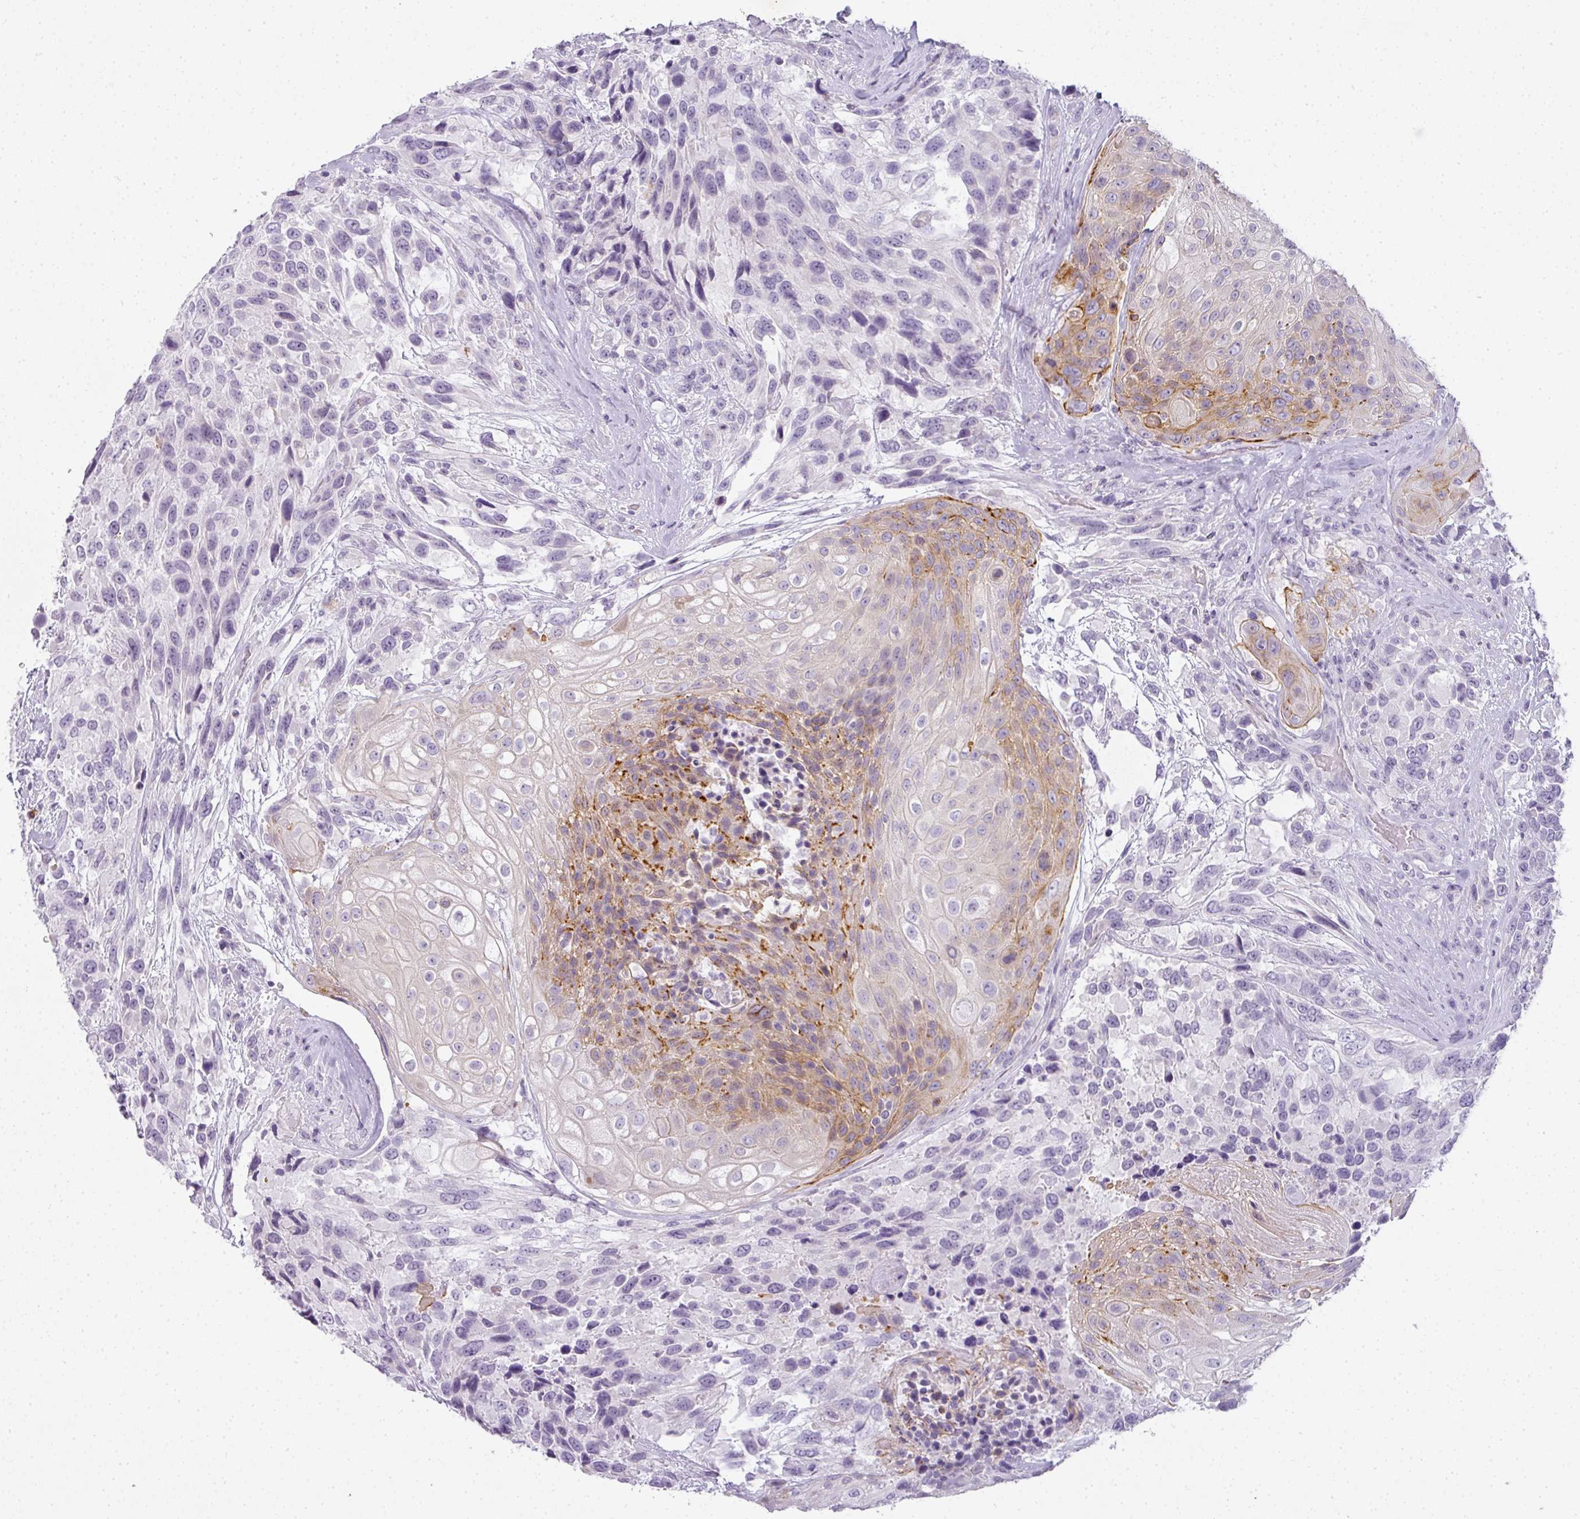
{"staining": {"intensity": "moderate", "quantity": "<25%", "location": "cytoplasmic/membranous"}, "tissue": "urothelial cancer", "cell_type": "Tumor cells", "image_type": "cancer", "snomed": [{"axis": "morphology", "description": "Urothelial carcinoma, High grade"}, {"axis": "topography", "description": "Urinary bladder"}], "caption": "Urothelial carcinoma (high-grade) stained with a brown dye shows moderate cytoplasmic/membranous positive staining in about <25% of tumor cells.", "gene": "RBMY1F", "patient": {"sex": "female", "age": 70}}